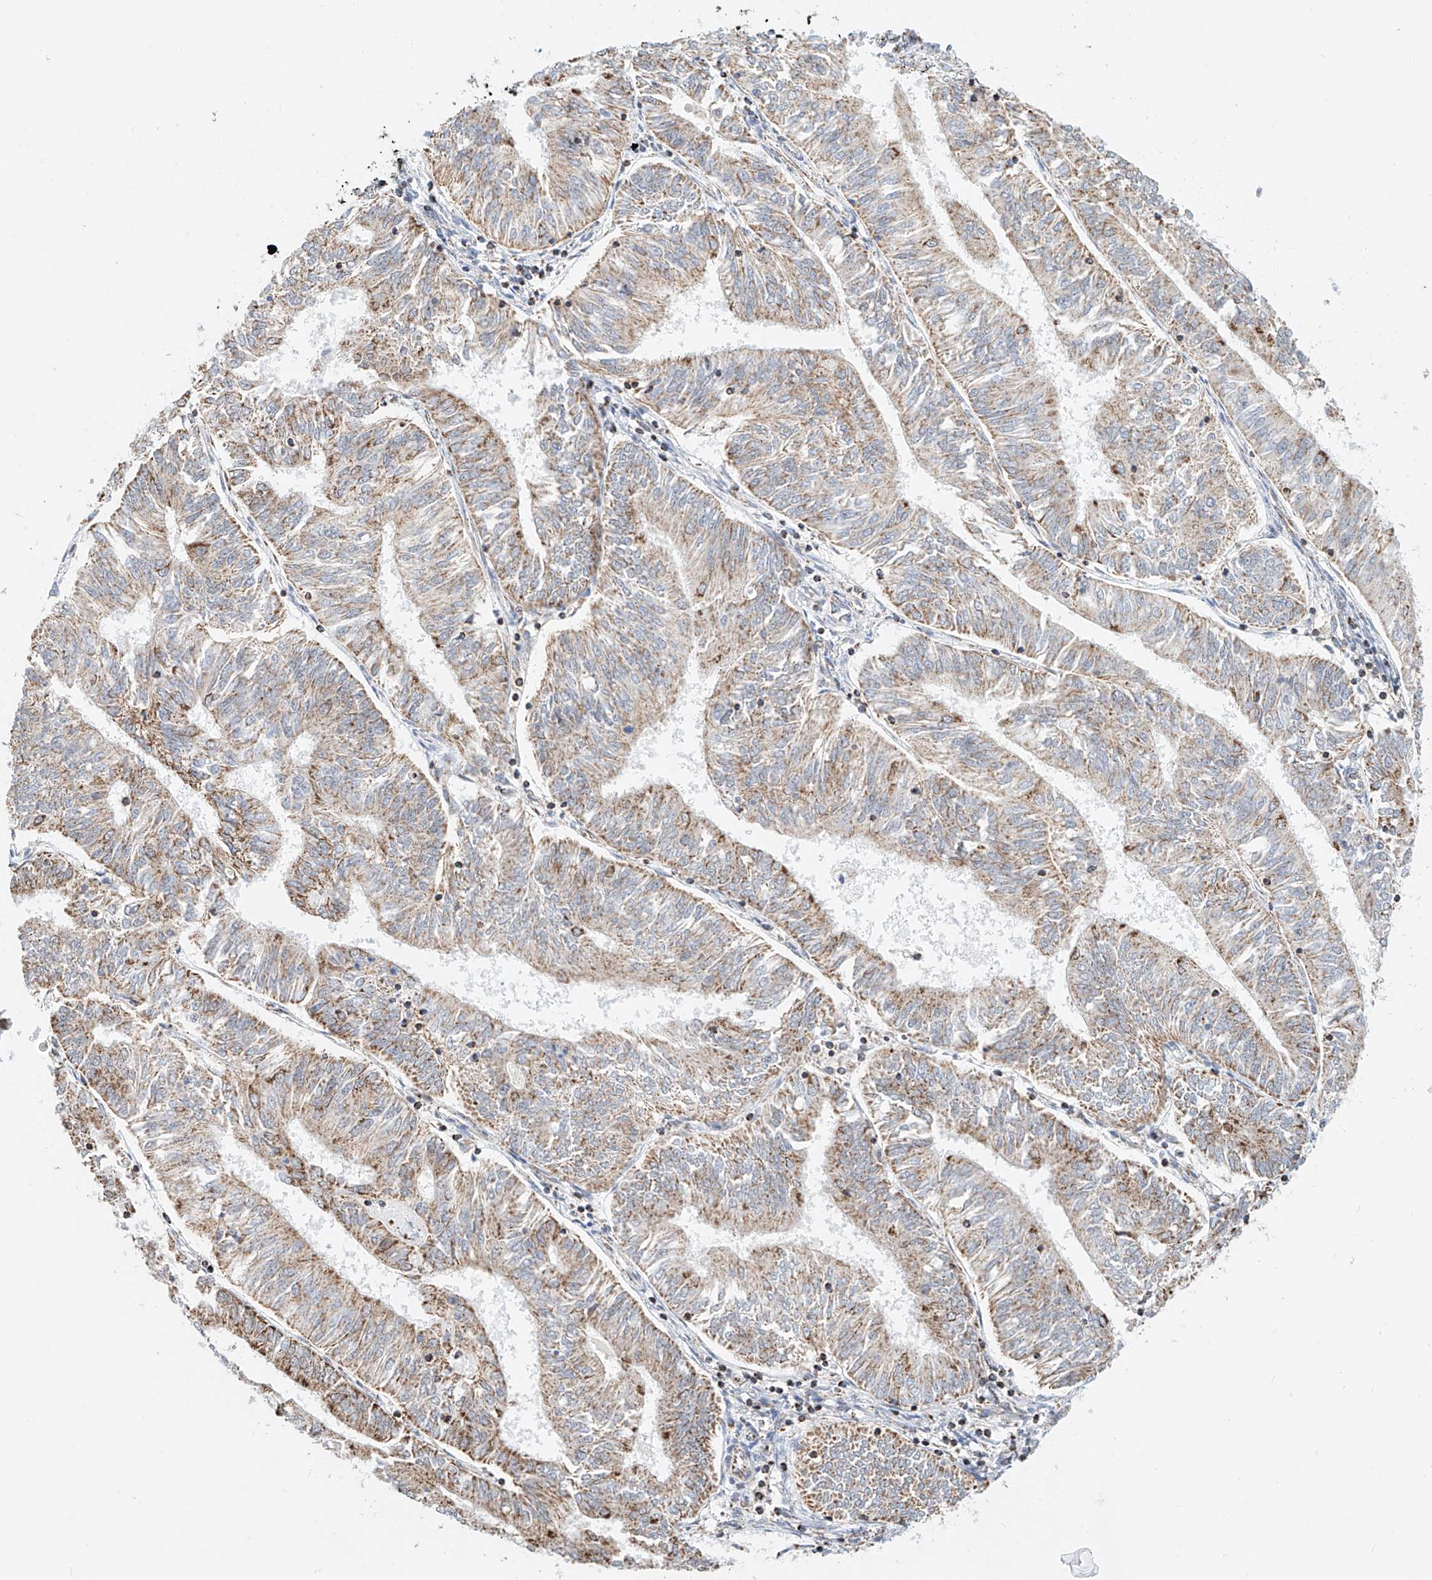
{"staining": {"intensity": "moderate", "quantity": ">75%", "location": "cytoplasmic/membranous"}, "tissue": "endometrial cancer", "cell_type": "Tumor cells", "image_type": "cancer", "snomed": [{"axis": "morphology", "description": "Adenocarcinoma, NOS"}, {"axis": "topography", "description": "Endometrium"}], "caption": "Tumor cells display moderate cytoplasmic/membranous staining in about >75% of cells in adenocarcinoma (endometrial).", "gene": "NALCN", "patient": {"sex": "female", "age": 58}}